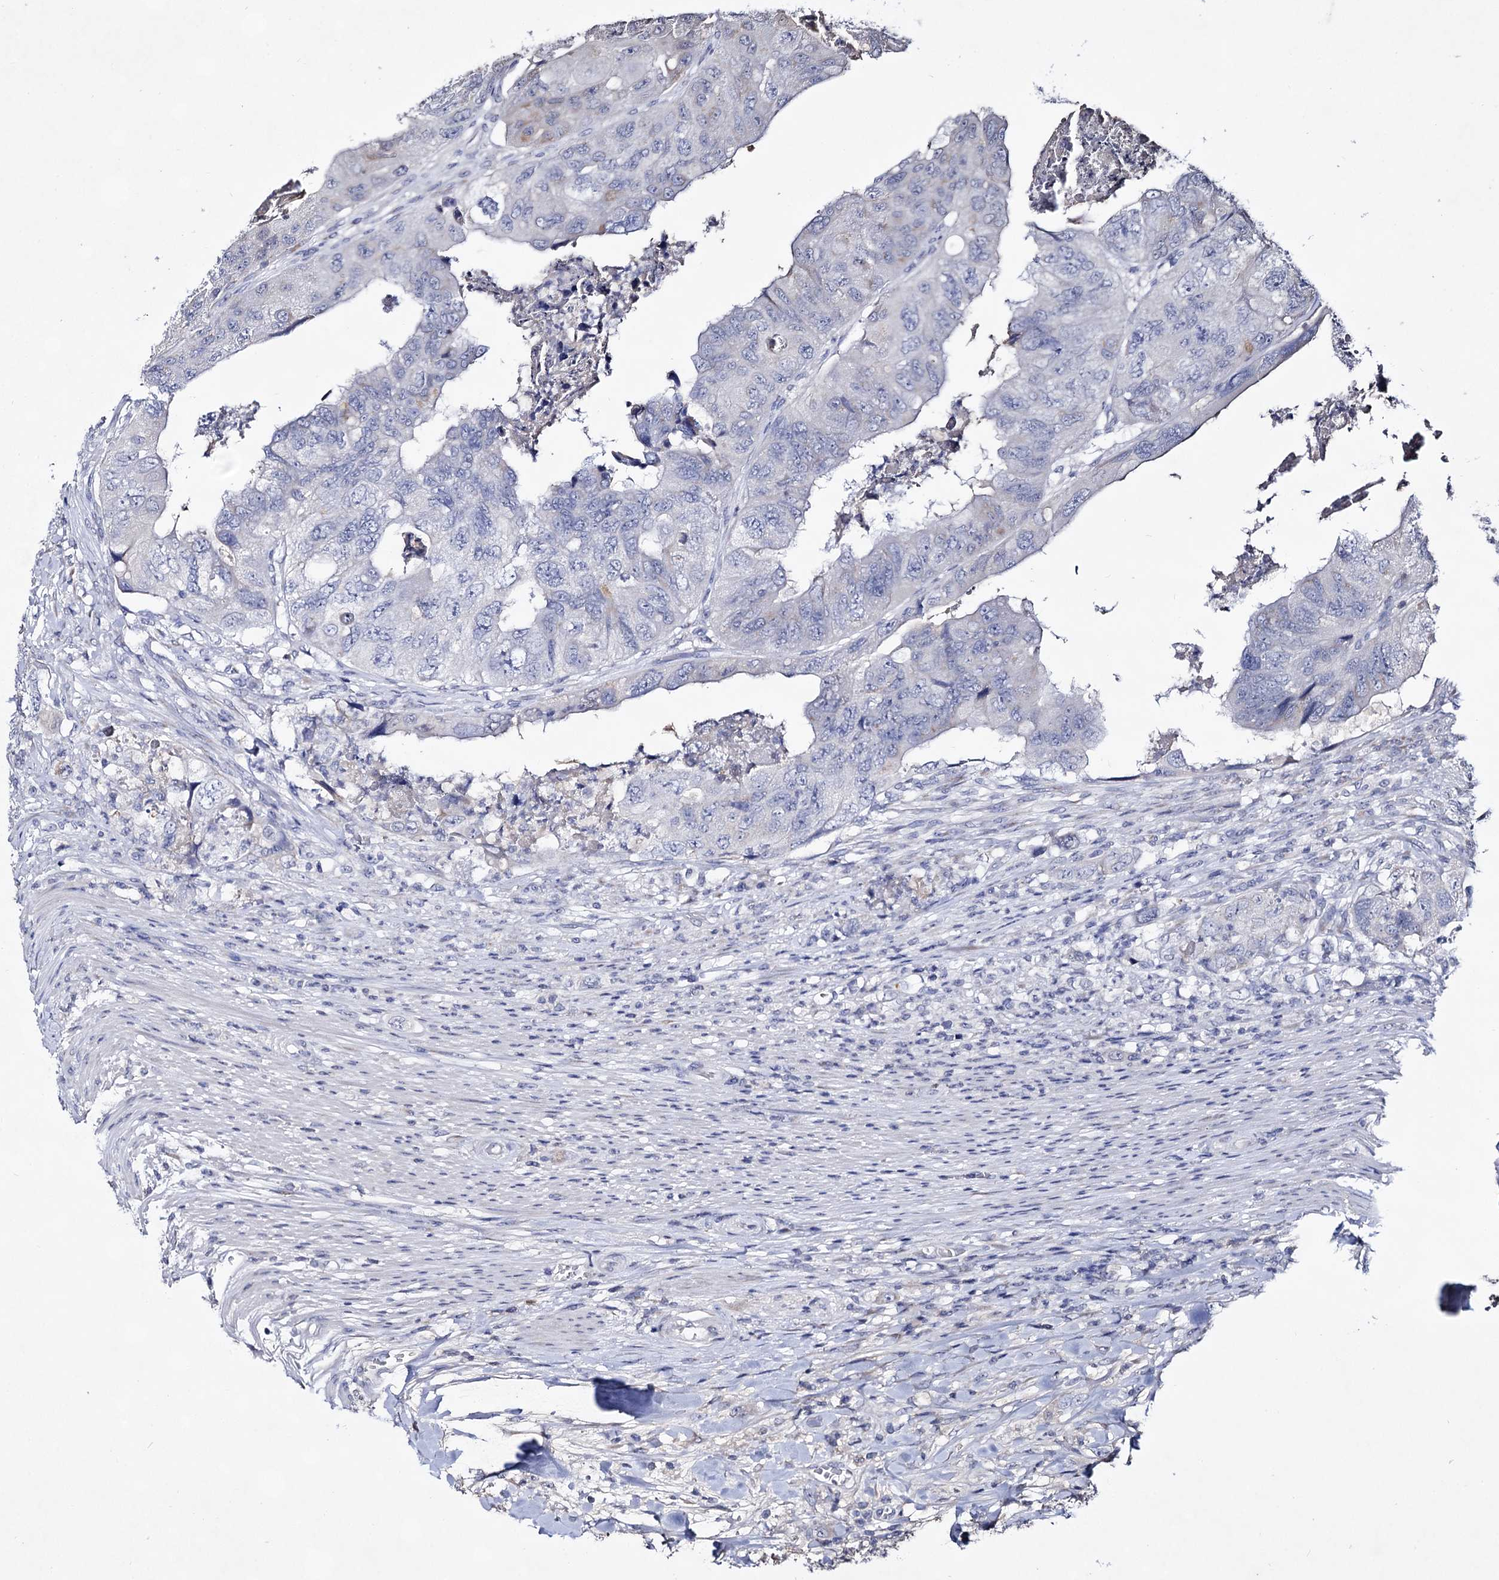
{"staining": {"intensity": "negative", "quantity": "none", "location": "none"}, "tissue": "colorectal cancer", "cell_type": "Tumor cells", "image_type": "cancer", "snomed": [{"axis": "morphology", "description": "Adenocarcinoma, NOS"}, {"axis": "topography", "description": "Rectum"}], "caption": "This is a image of IHC staining of colorectal cancer, which shows no positivity in tumor cells. Brightfield microscopy of IHC stained with DAB (3,3'-diaminobenzidine) (brown) and hematoxylin (blue), captured at high magnification.", "gene": "PLIN1", "patient": {"sex": "male", "age": 63}}